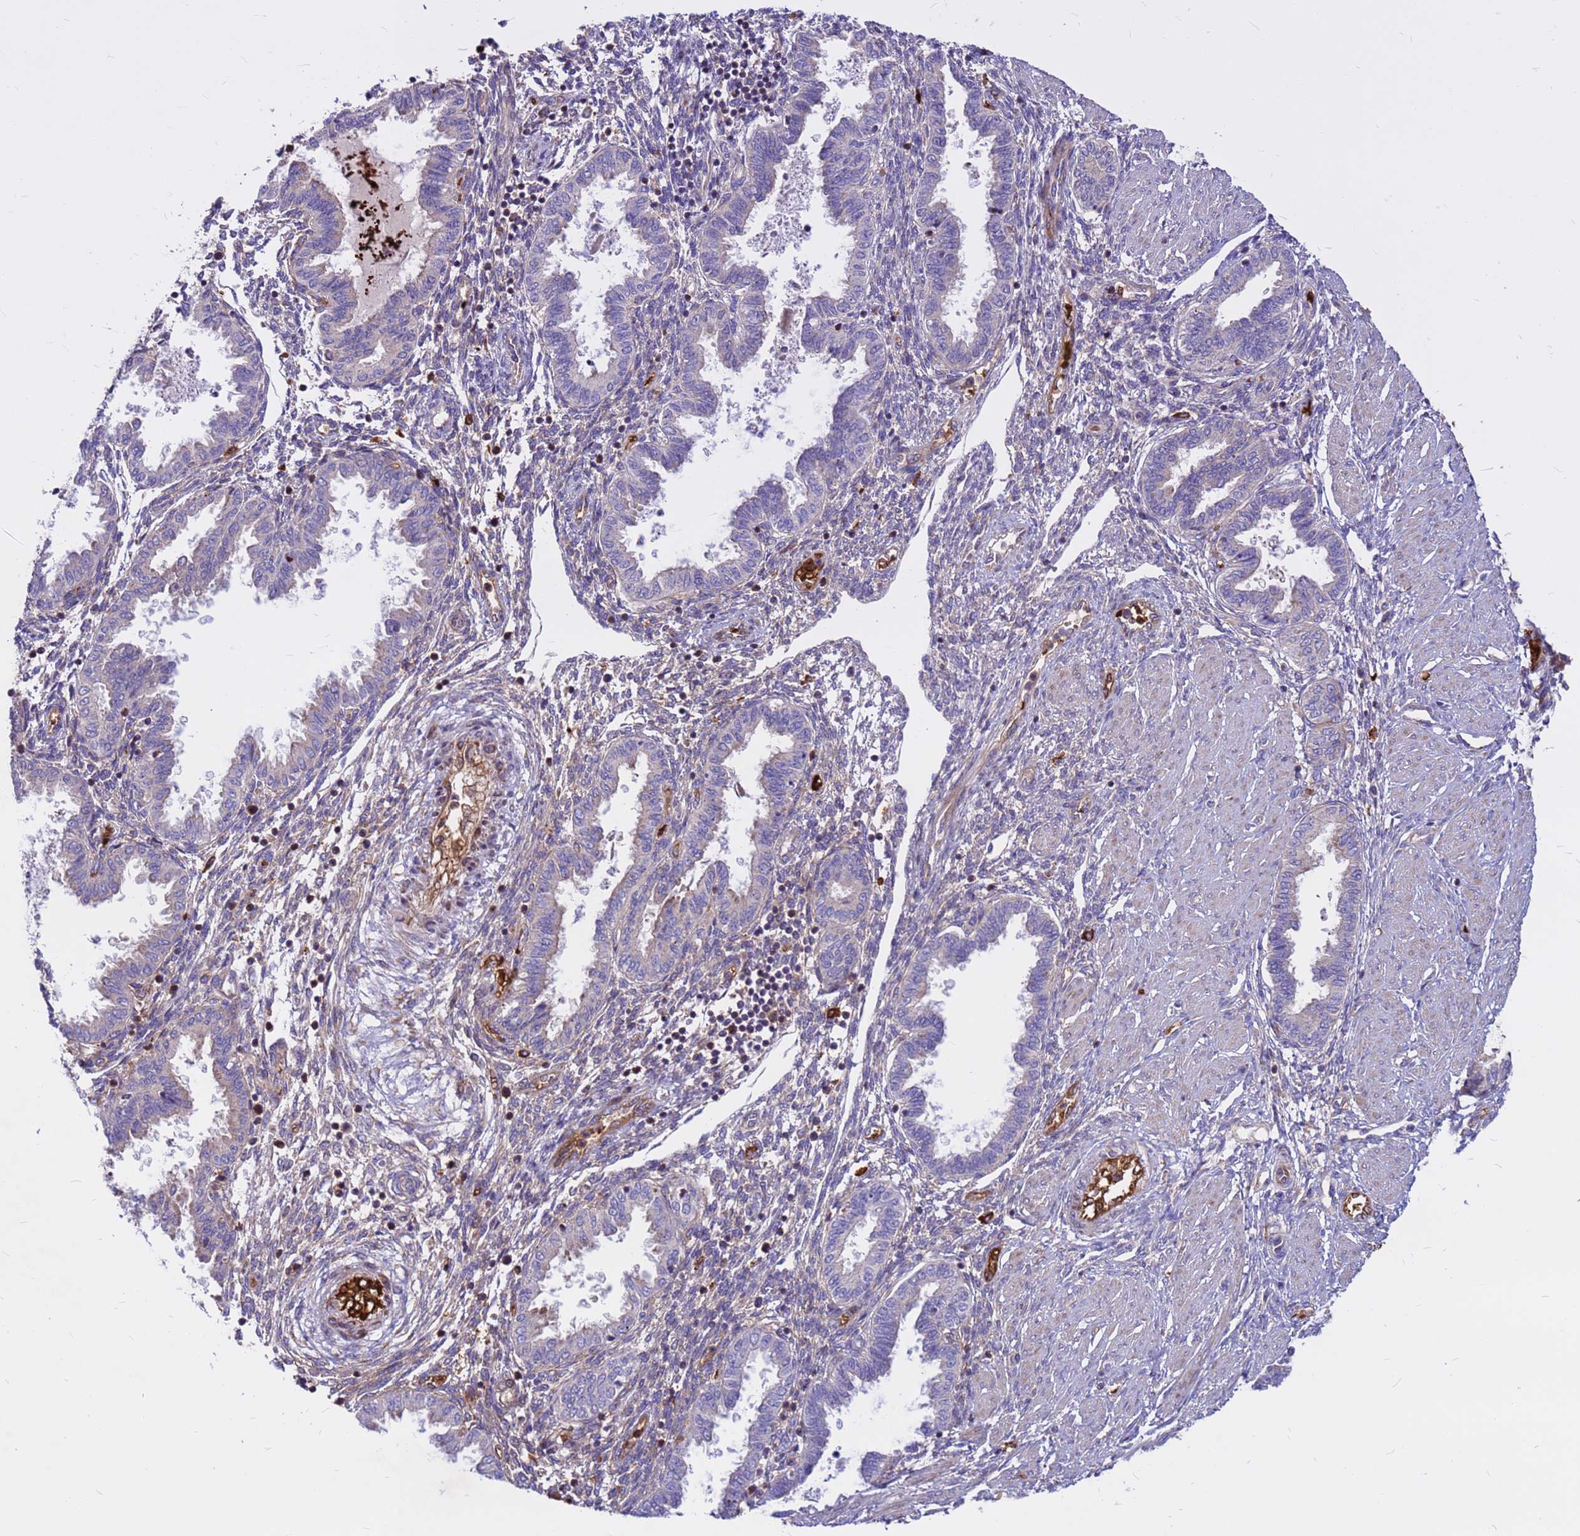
{"staining": {"intensity": "weak", "quantity": "25%-75%", "location": "cytoplasmic/membranous"}, "tissue": "endometrium", "cell_type": "Cells in endometrial stroma", "image_type": "normal", "snomed": [{"axis": "morphology", "description": "Normal tissue, NOS"}, {"axis": "topography", "description": "Endometrium"}], "caption": "Weak cytoplasmic/membranous protein positivity is appreciated in approximately 25%-75% of cells in endometrial stroma in endometrium. Immunohistochemistry (ihc) stains the protein of interest in brown and the nuclei are stained blue.", "gene": "ZNF669", "patient": {"sex": "female", "age": 33}}